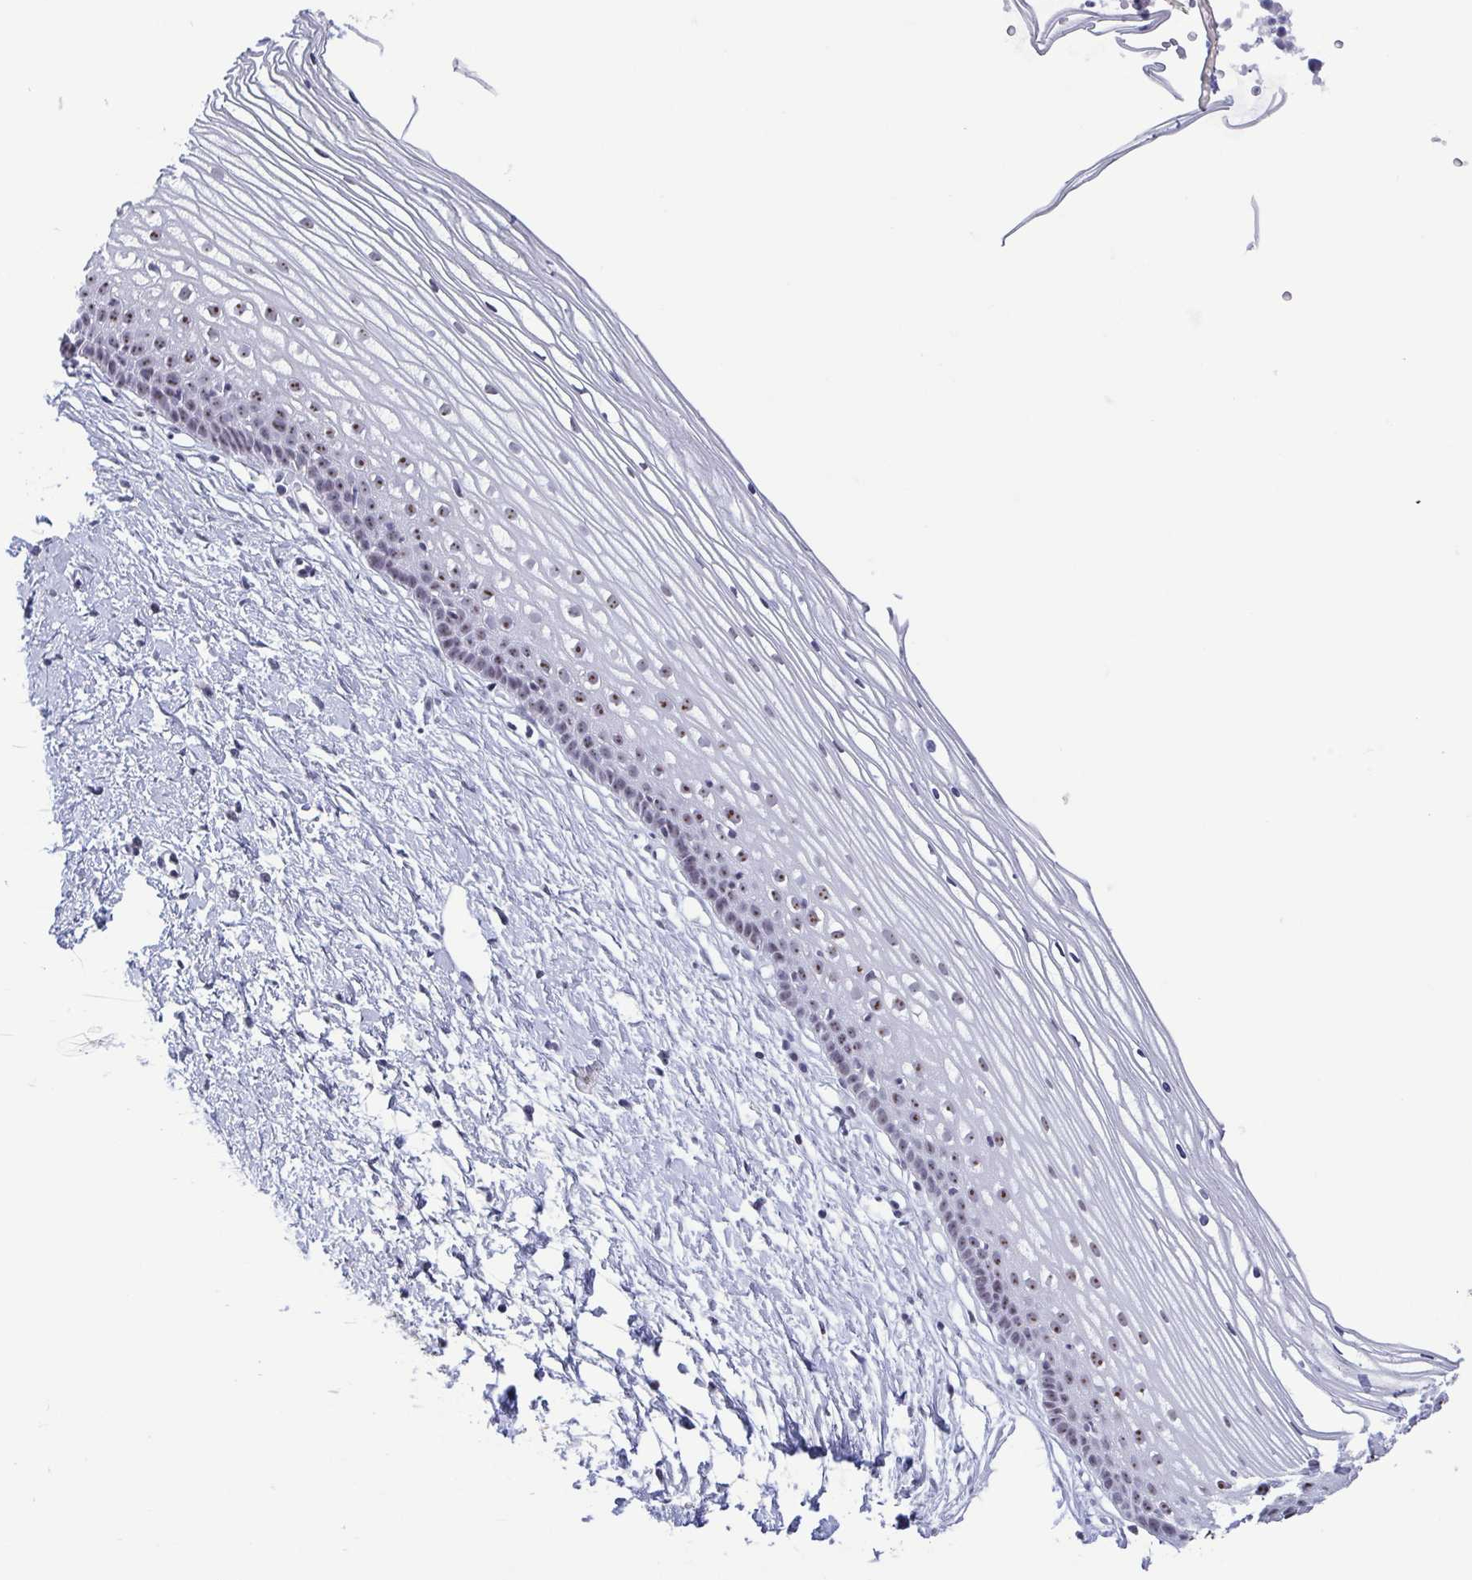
{"staining": {"intensity": "negative", "quantity": "none", "location": "none"}, "tissue": "cervix", "cell_type": "Glandular cells", "image_type": "normal", "snomed": [{"axis": "morphology", "description": "Normal tissue, NOS"}, {"axis": "topography", "description": "Cervix"}], "caption": "An immunohistochemistry image of benign cervix is shown. There is no staining in glandular cells of cervix. (DAB IHC visualized using brightfield microscopy, high magnification).", "gene": "BZW1", "patient": {"sex": "female", "age": 40}}